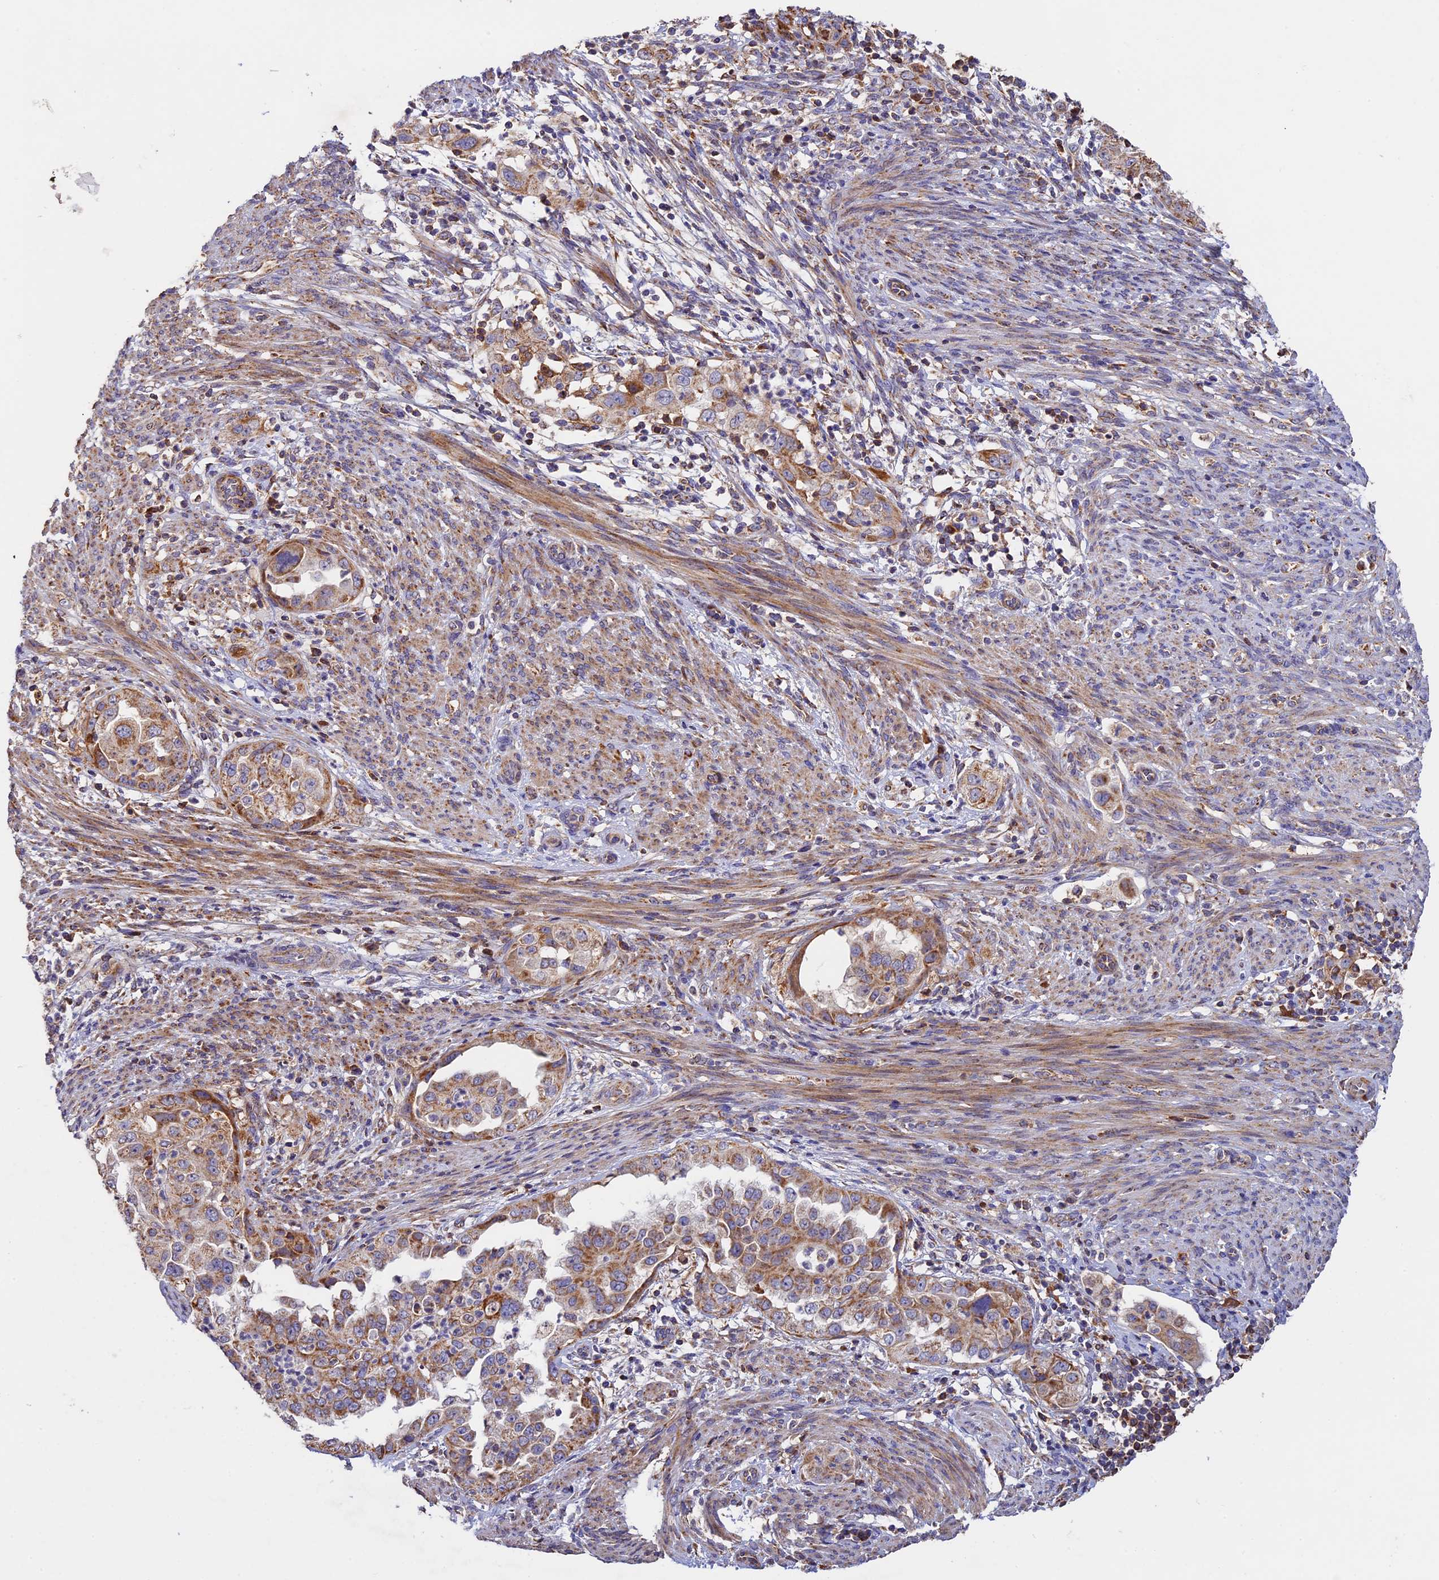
{"staining": {"intensity": "strong", "quantity": ">75%", "location": "cytoplasmic/membranous"}, "tissue": "endometrial cancer", "cell_type": "Tumor cells", "image_type": "cancer", "snomed": [{"axis": "morphology", "description": "Adenocarcinoma, NOS"}, {"axis": "topography", "description": "Endometrium"}], "caption": "Immunohistochemical staining of adenocarcinoma (endometrial) displays high levels of strong cytoplasmic/membranous protein positivity in about >75% of tumor cells.", "gene": "OCEL1", "patient": {"sex": "female", "age": 85}}